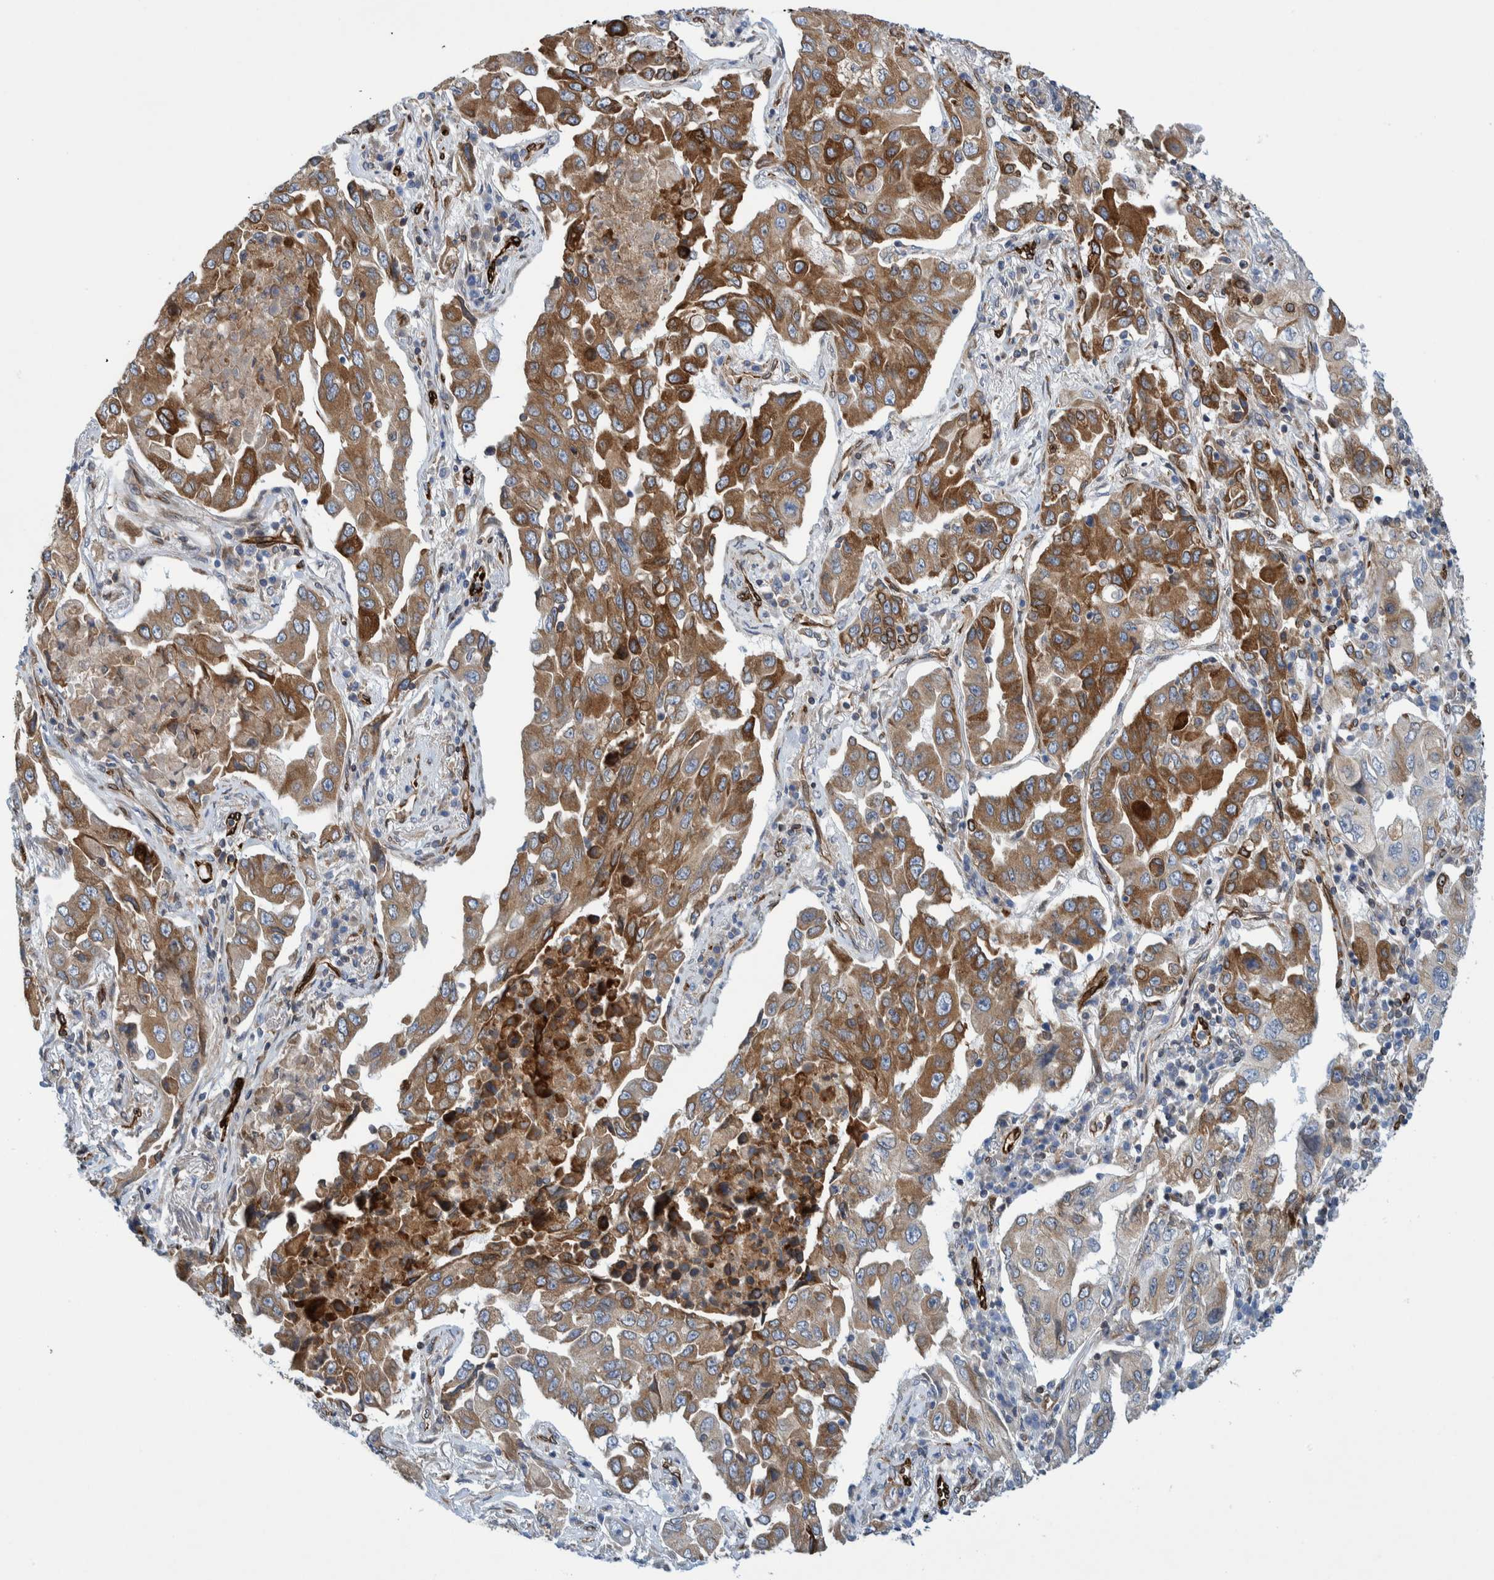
{"staining": {"intensity": "moderate", "quantity": ">75%", "location": "cytoplasmic/membranous"}, "tissue": "lung cancer", "cell_type": "Tumor cells", "image_type": "cancer", "snomed": [{"axis": "morphology", "description": "Adenocarcinoma, NOS"}, {"axis": "topography", "description": "Lung"}], "caption": "Lung cancer stained with immunohistochemistry reveals moderate cytoplasmic/membranous expression in approximately >75% of tumor cells. (Stains: DAB in brown, nuclei in blue, Microscopy: brightfield microscopy at high magnification).", "gene": "THEM6", "patient": {"sex": "female", "age": 65}}